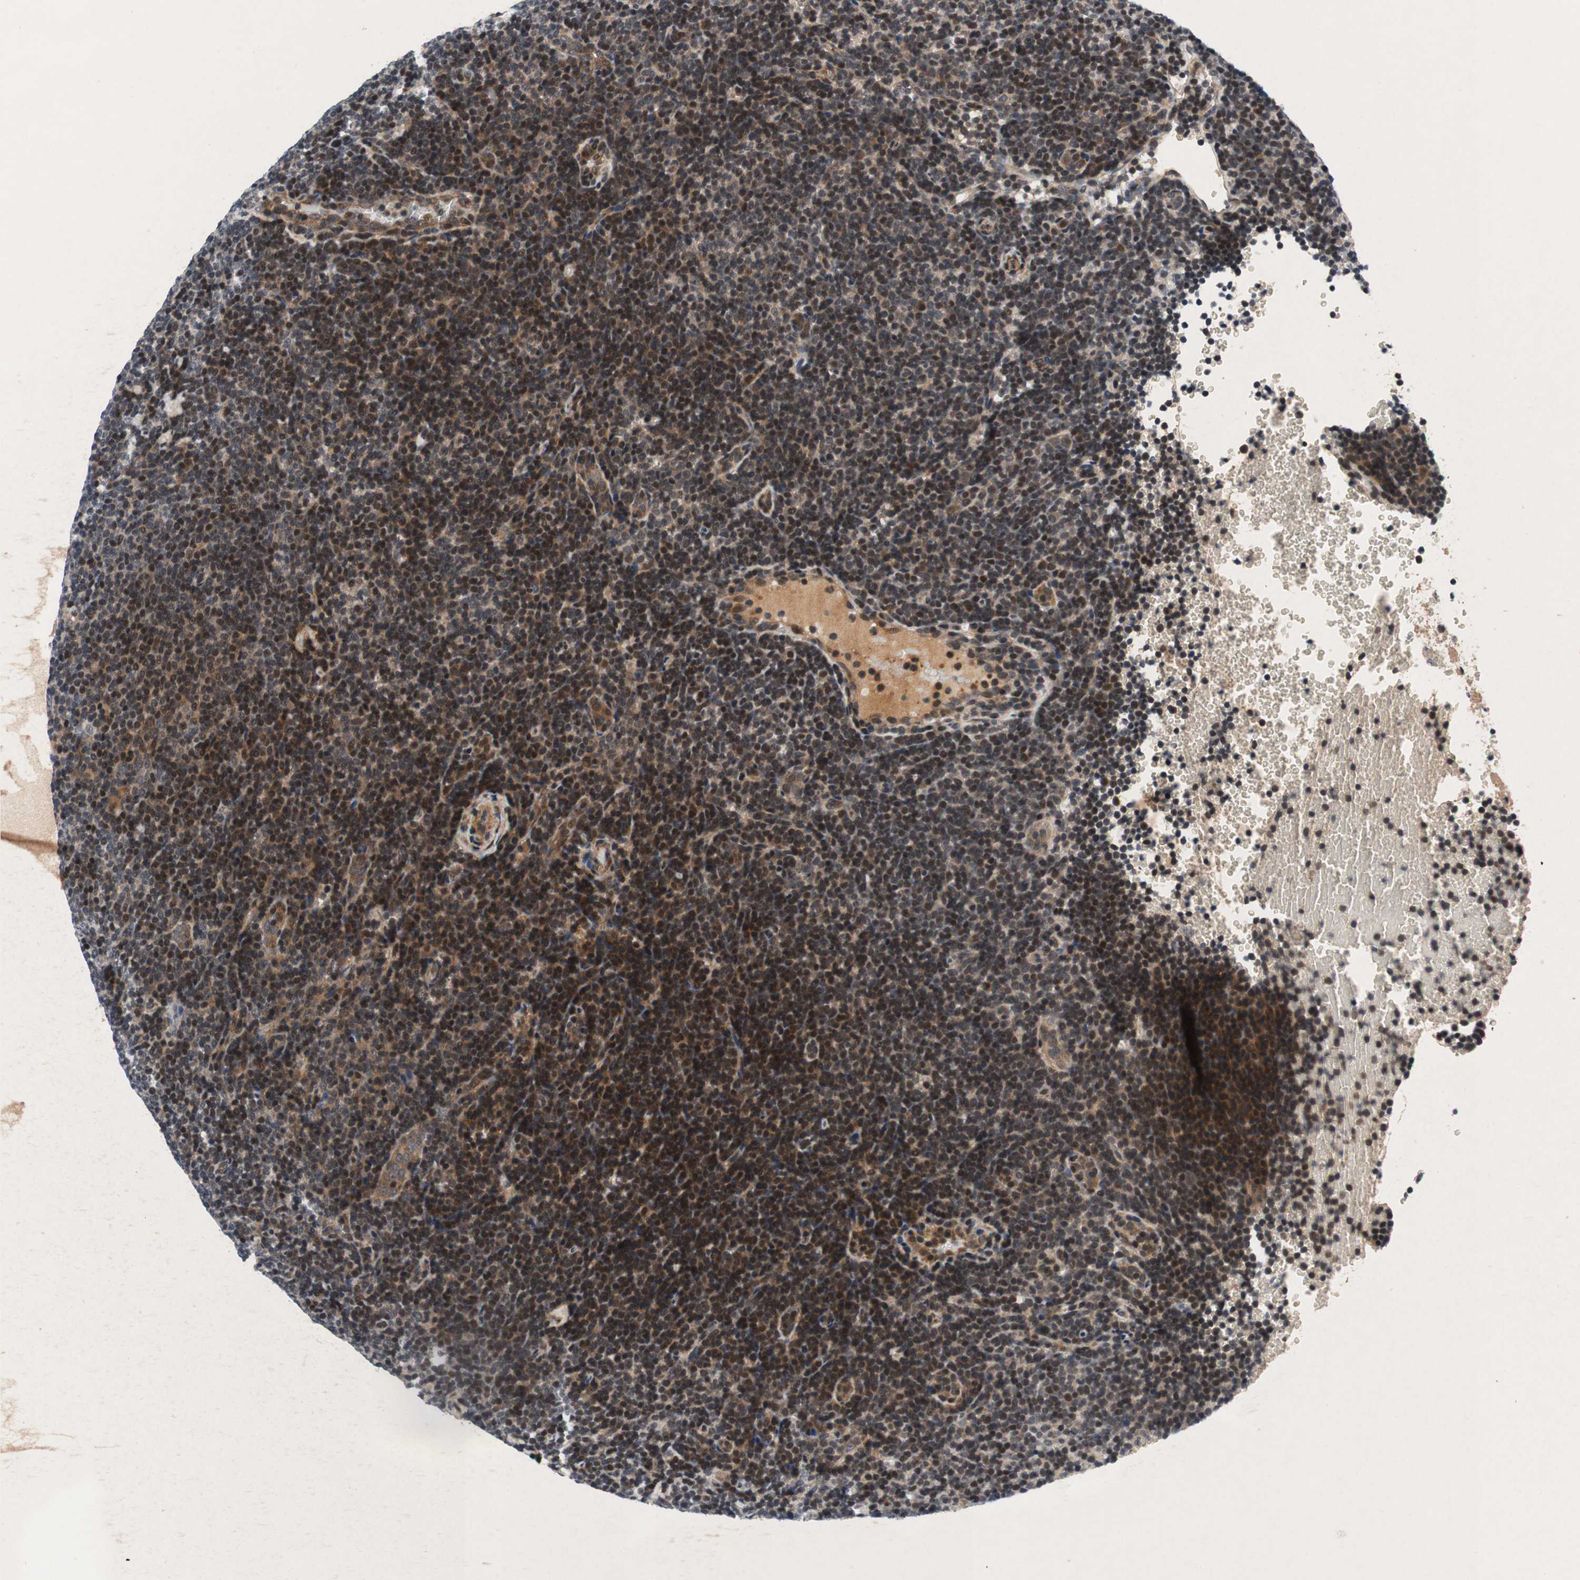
{"staining": {"intensity": "strong", "quantity": ">75%", "location": "cytoplasmic/membranous"}, "tissue": "lymphoma", "cell_type": "Tumor cells", "image_type": "cancer", "snomed": [{"axis": "morphology", "description": "Hodgkin's disease, NOS"}, {"axis": "topography", "description": "Lymph node"}], "caption": "Protein analysis of lymphoma tissue exhibits strong cytoplasmic/membranous staining in approximately >75% of tumor cells. The protein of interest is stained brown, and the nuclei are stained in blue (DAB IHC with brightfield microscopy, high magnification).", "gene": "AKAP1", "patient": {"sex": "female", "age": 57}}